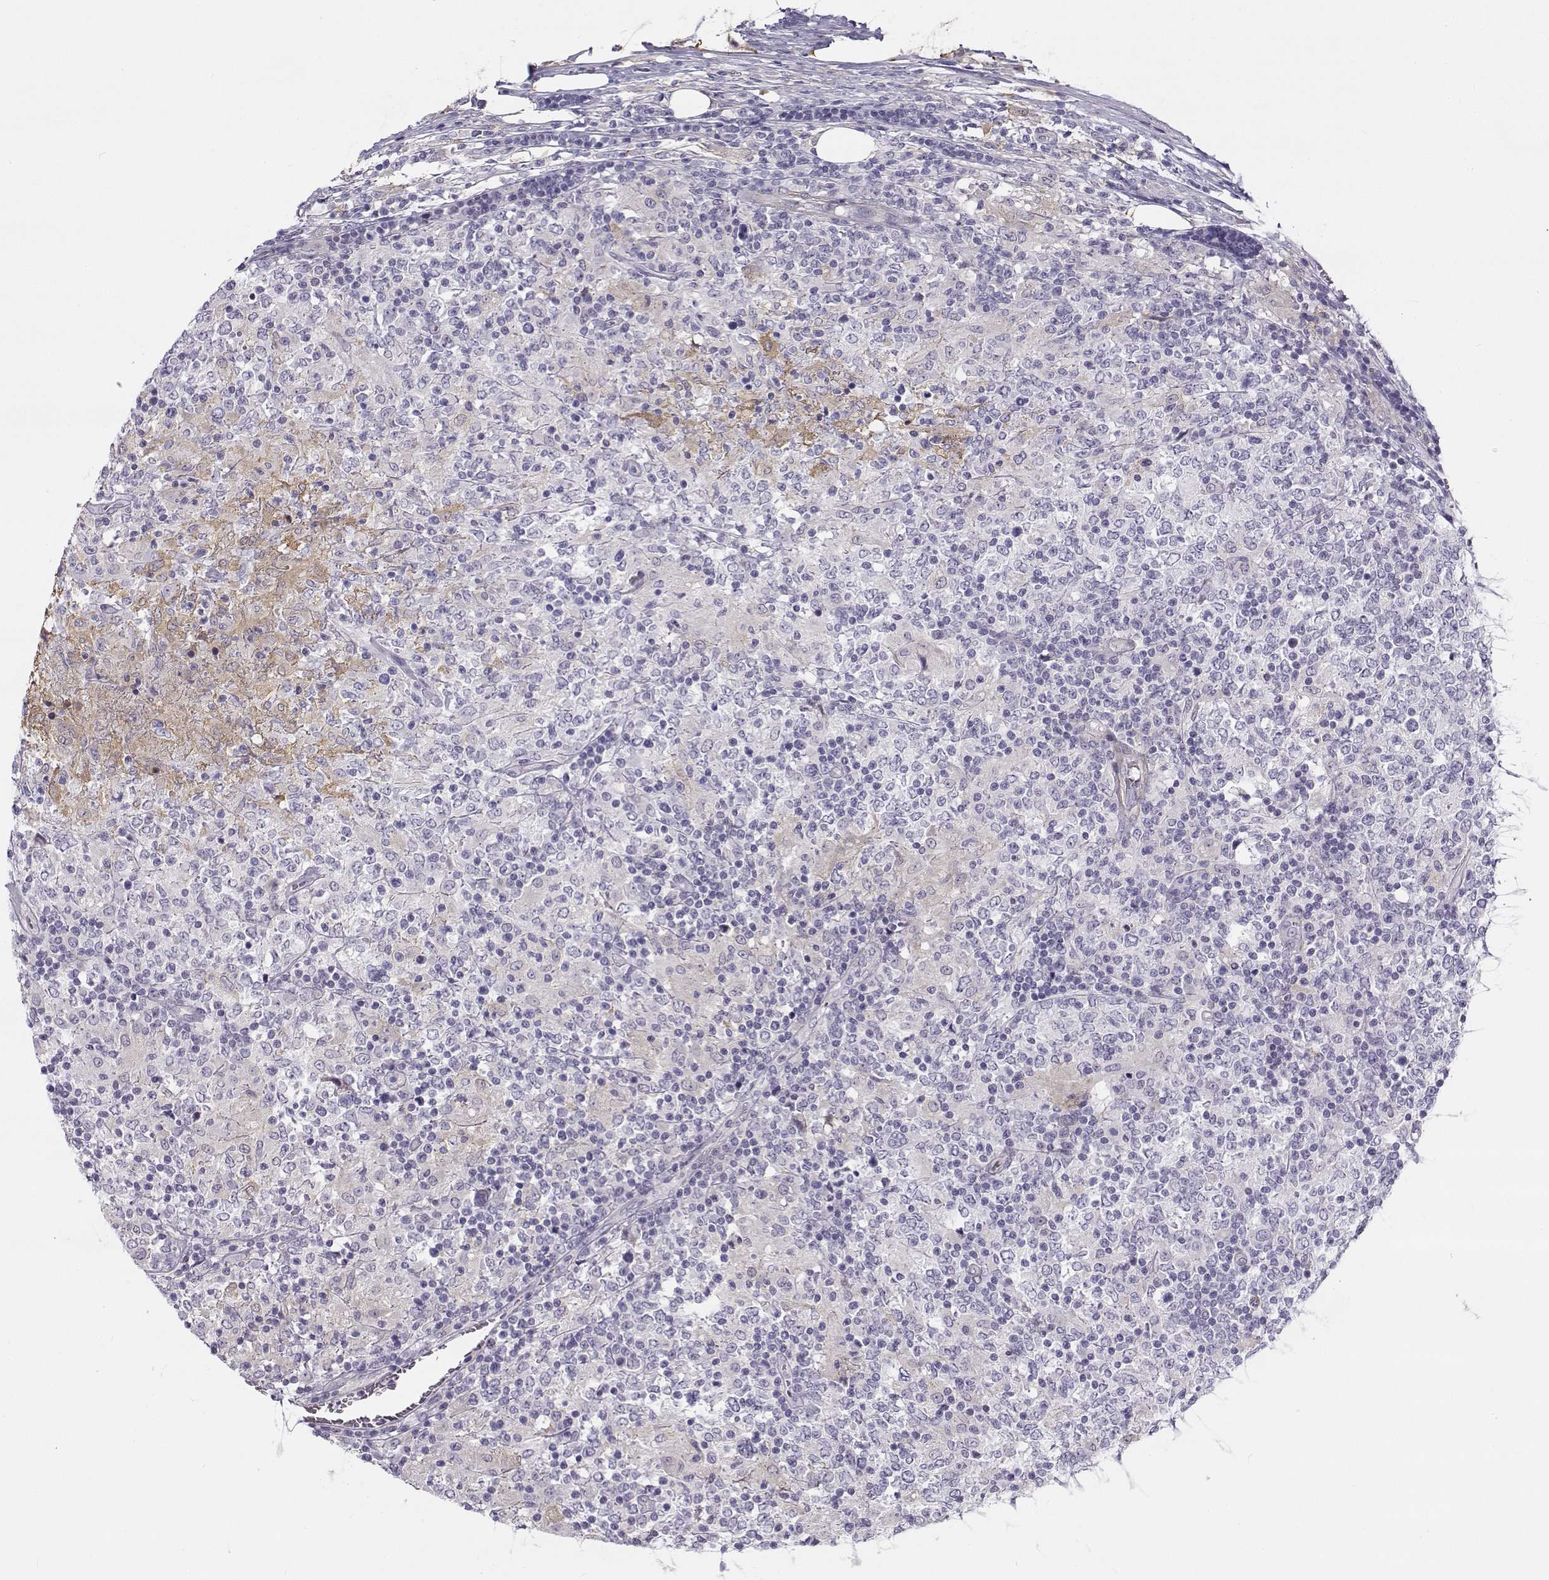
{"staining": {"intensity": "negative", "quantity": "none", "location": "none"}, "tissue": "lymphoma", "cell_type": "Tumor cells", "image_type": "cancer", "snomed": [{"axis": "morphology", "description": "Malignant lymphoma, non-Hodgkin's type, High grade"}, {"axis": "topography", "description": "Lymph node"}], "caption": "Immunohistochemical staining of lymphoma displays no significant staining in tumor cells. (DAB IHC, high magnification).", "gene": "UCP3", "patient": {"sex": "female", "age": 84}}